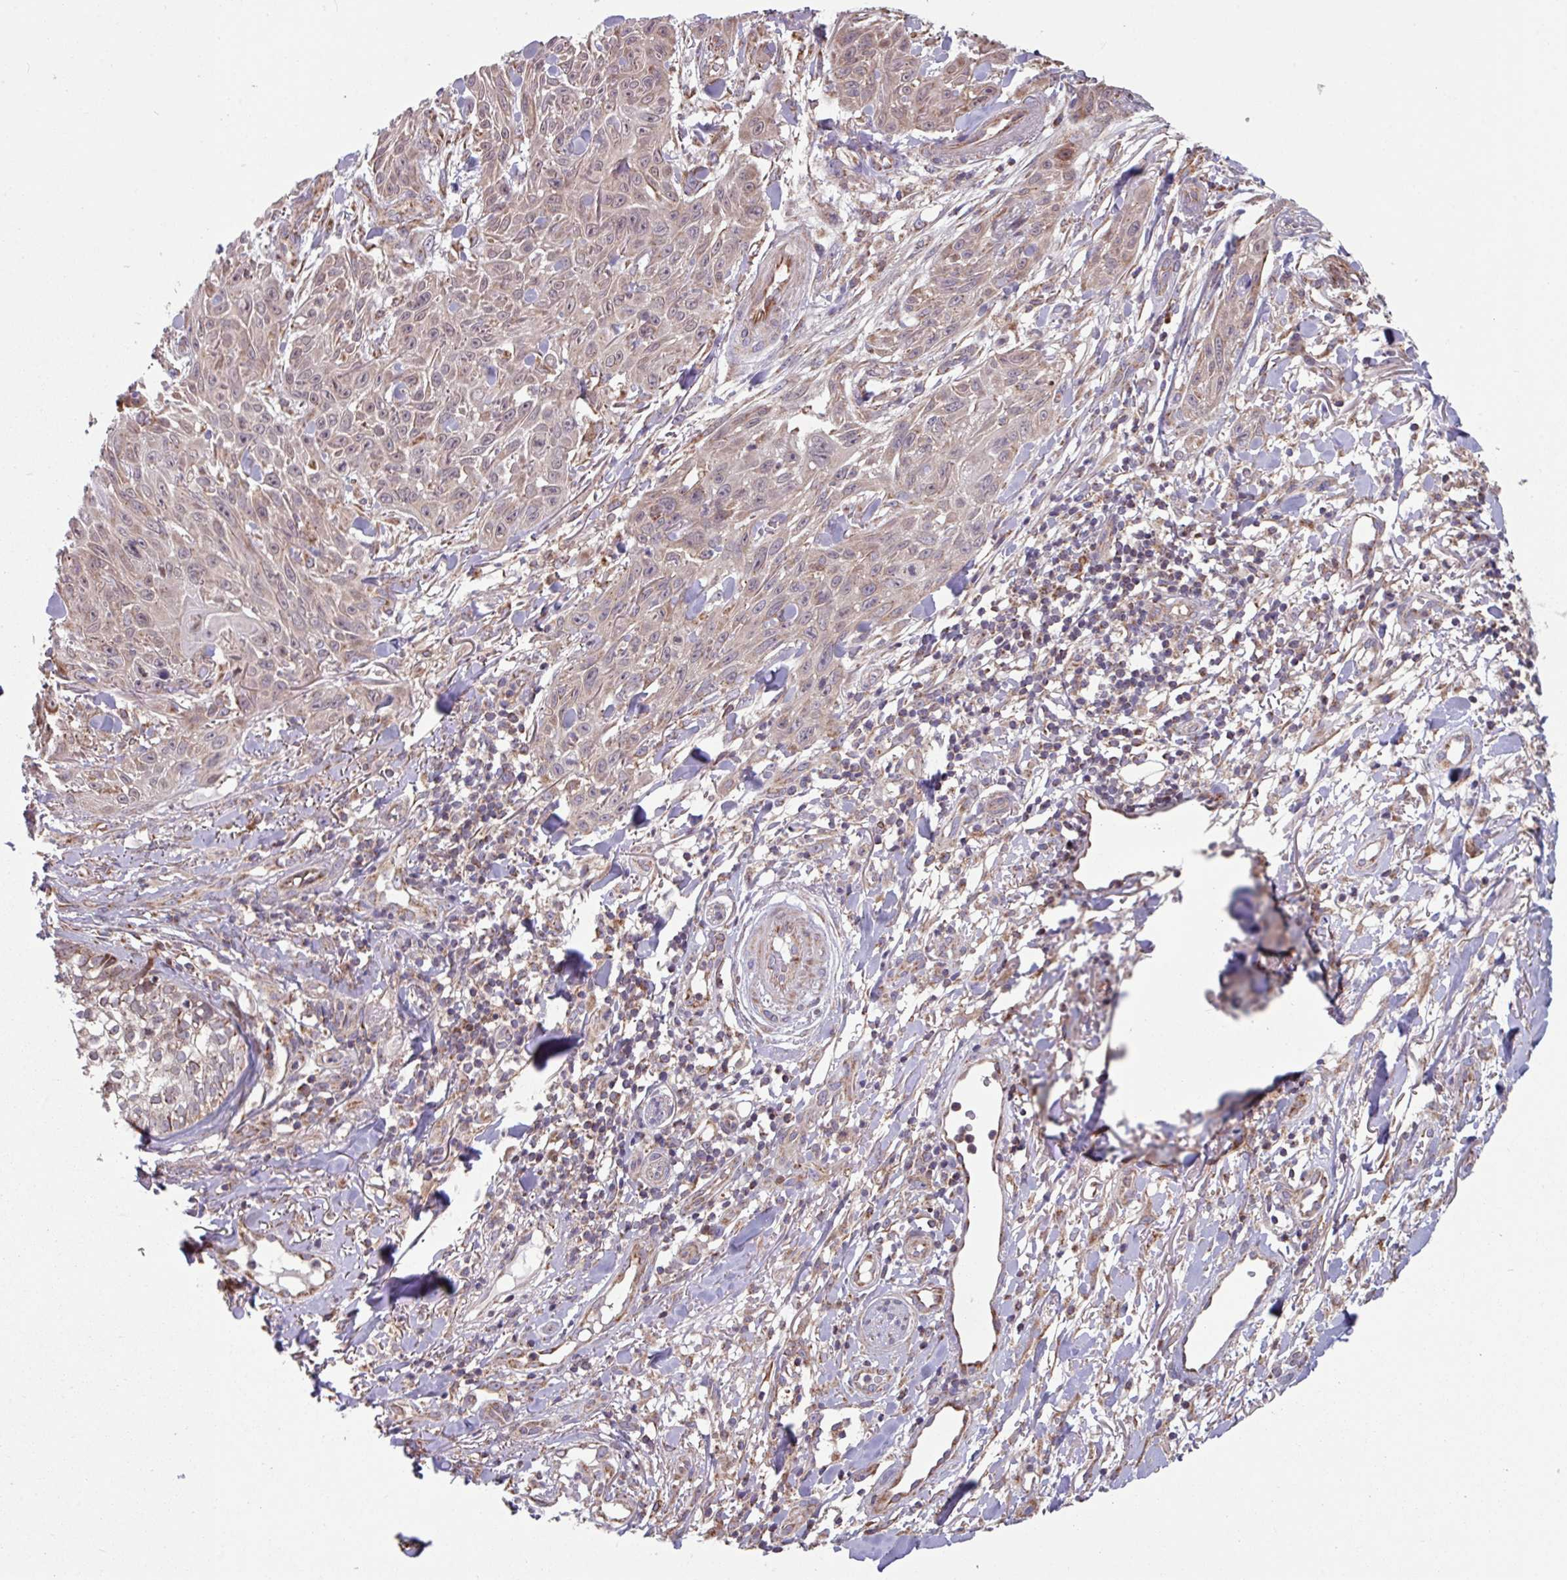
{"staining": {"intensity": "weak", "quantity": "25%-75%", "location": "cytoplasmic/membranous"}, "tissue": "skin cancer", "cell_type": "Tumor cells", "image_type": "cancer", "snomed": [{"axis": "morphology", "description": "Squamous cell carcinoma, NOS"}, {"axis": "topography", "description": "Skin"}], "caption": "This photomicrograph shows immunohistochemistry (IHC) staining of skin squamous cell carcinoma, with low weak cytoplasmic/membranous staining in approximately 25%-75% of tumor cells.", "gene": "COX7C", "patient": {"sex": "male", "age": 86}}